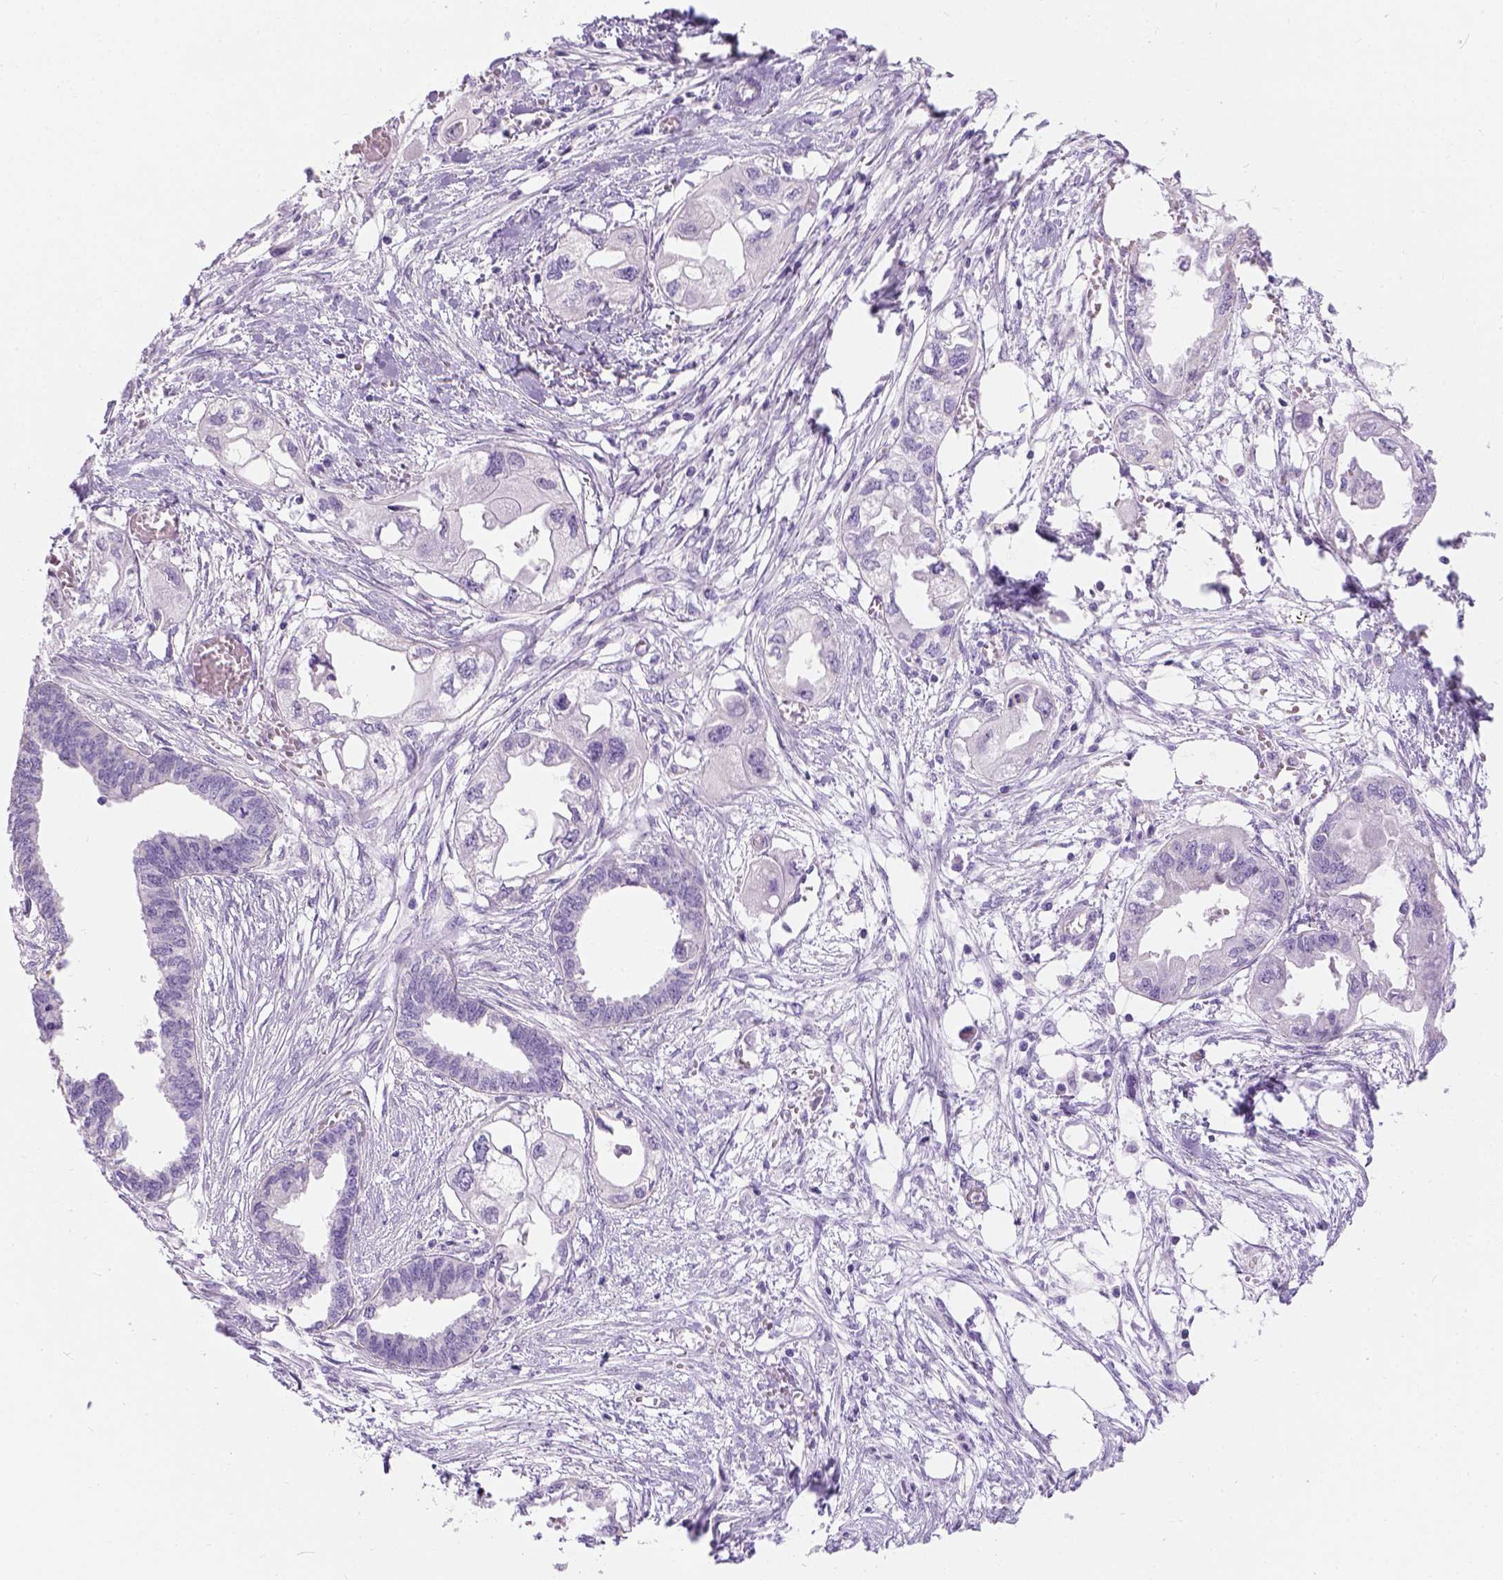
{"staining": {"intensity": "negative", "quantity": "none", "location": "none"}, "tissue": "endometrial cancer", "cell_type": "Tumor cells", "image_type": "cancer", "snomed": [{"axis": "morphology", "description": "Adenocarcinoma, NOS"}, {"axis": "morphology", "description": "Adenocarcinoma, metastatic, NOS"}, {"axis": "topography", "description": "Adipose tissue"}, {"axis": "topography", "description": "Endometrium"}], "caption": "Tumor cells are negative for protein expression in human adenocarcinoma (endometrial). The staining is performed using DAB brown chromogen with nuclei counter-stained in using hematoxylin.", "gene": "TMEM38A", "patient": {"sex": "female", "age": 67}}